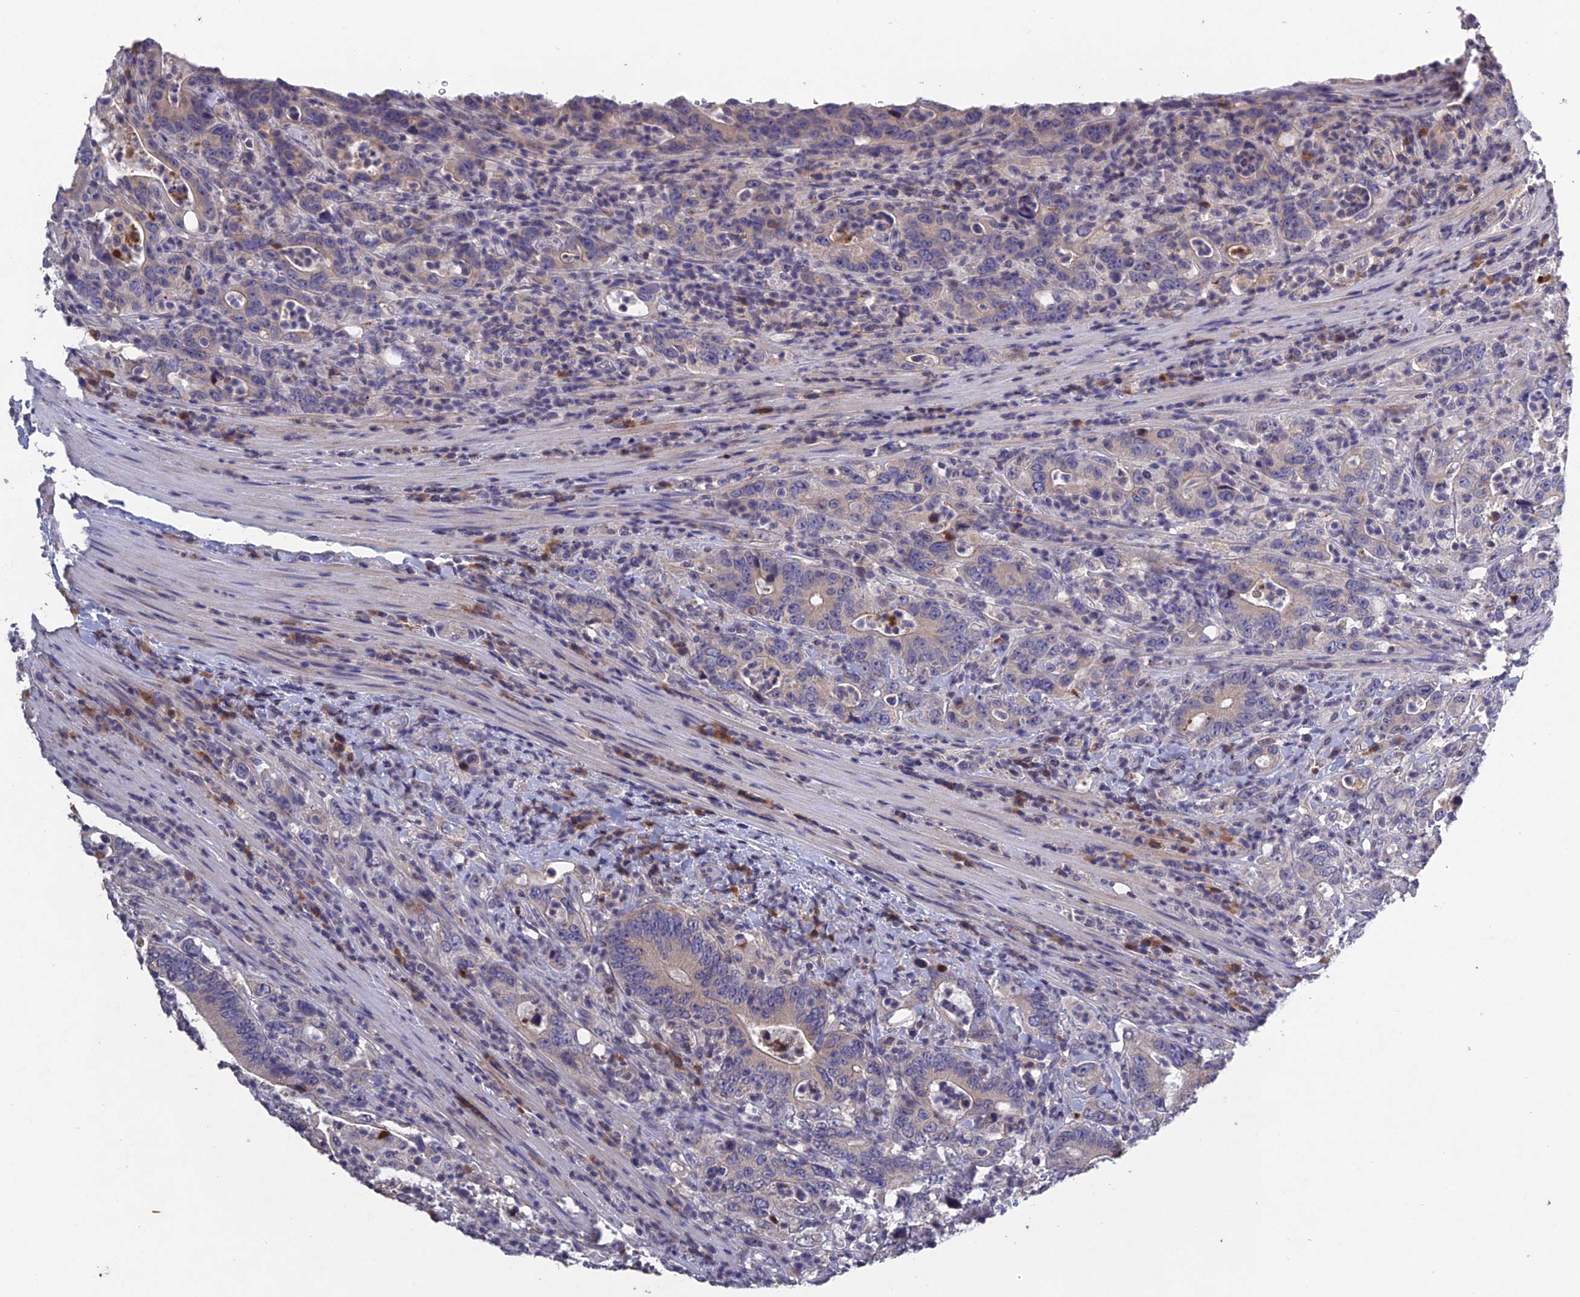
{"staining": {"intensity": "negative", "quantity": "none", "location": "none"}, "tissue": "colorectal cancer", "cell_type": "Tumor cells", "image_type": "cancer", "snomed": [{"axis": "morphology", "description": "Adenocarcinoma, NOS"}, {"axis": "topography", "description": "Colon"}], "caption": "Colorectal cancer (adenocarcinoma) was stained to show a protein in brown. There is no significant expression in tumor cells.", "gene": "SLC39A13", "patient": {"sex": "female", "age": 75}}